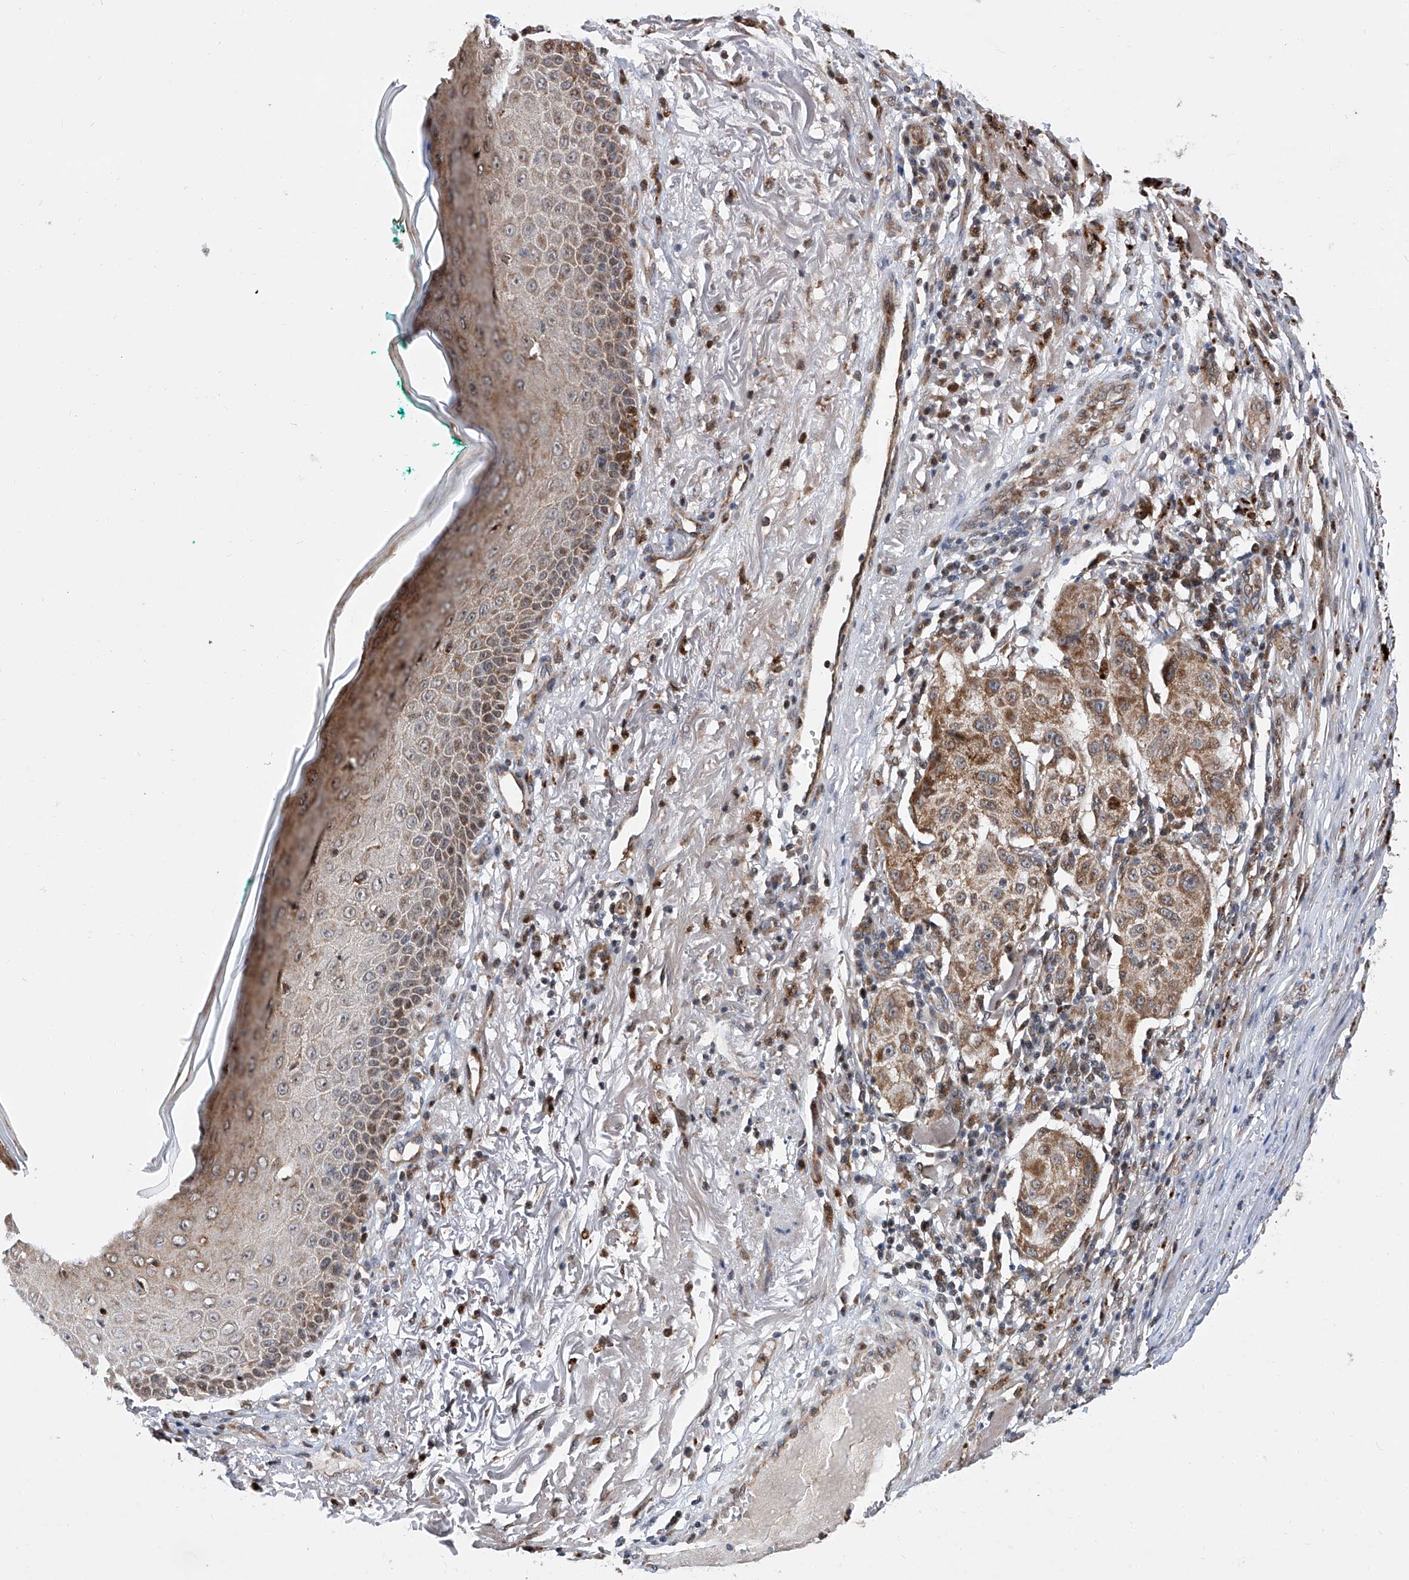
{"staining": {"intensity": "moderate", "quantity": "<25%", "location": "cytoplasmic/membranous"}, "tissue": "melanoma", "cell_type": "Tumor cells", "image_type": "cancer", "snomed": [{"axis": "morphology", "description": "Necrosis, NOS"}, {"axis": "morphology", "description": "Malignant melanoma, NOS"}, {"axis": "topography", "description": "Skin"}], "caption": "Approximately <25% of tumor cells in malignant melanoma exhibit moderate cytoplasmic/membranous protein staining as visualized by brown immunohistochemical staining.", "gene": "FARP2", "patient": {"sex": "female", "age": 87}}